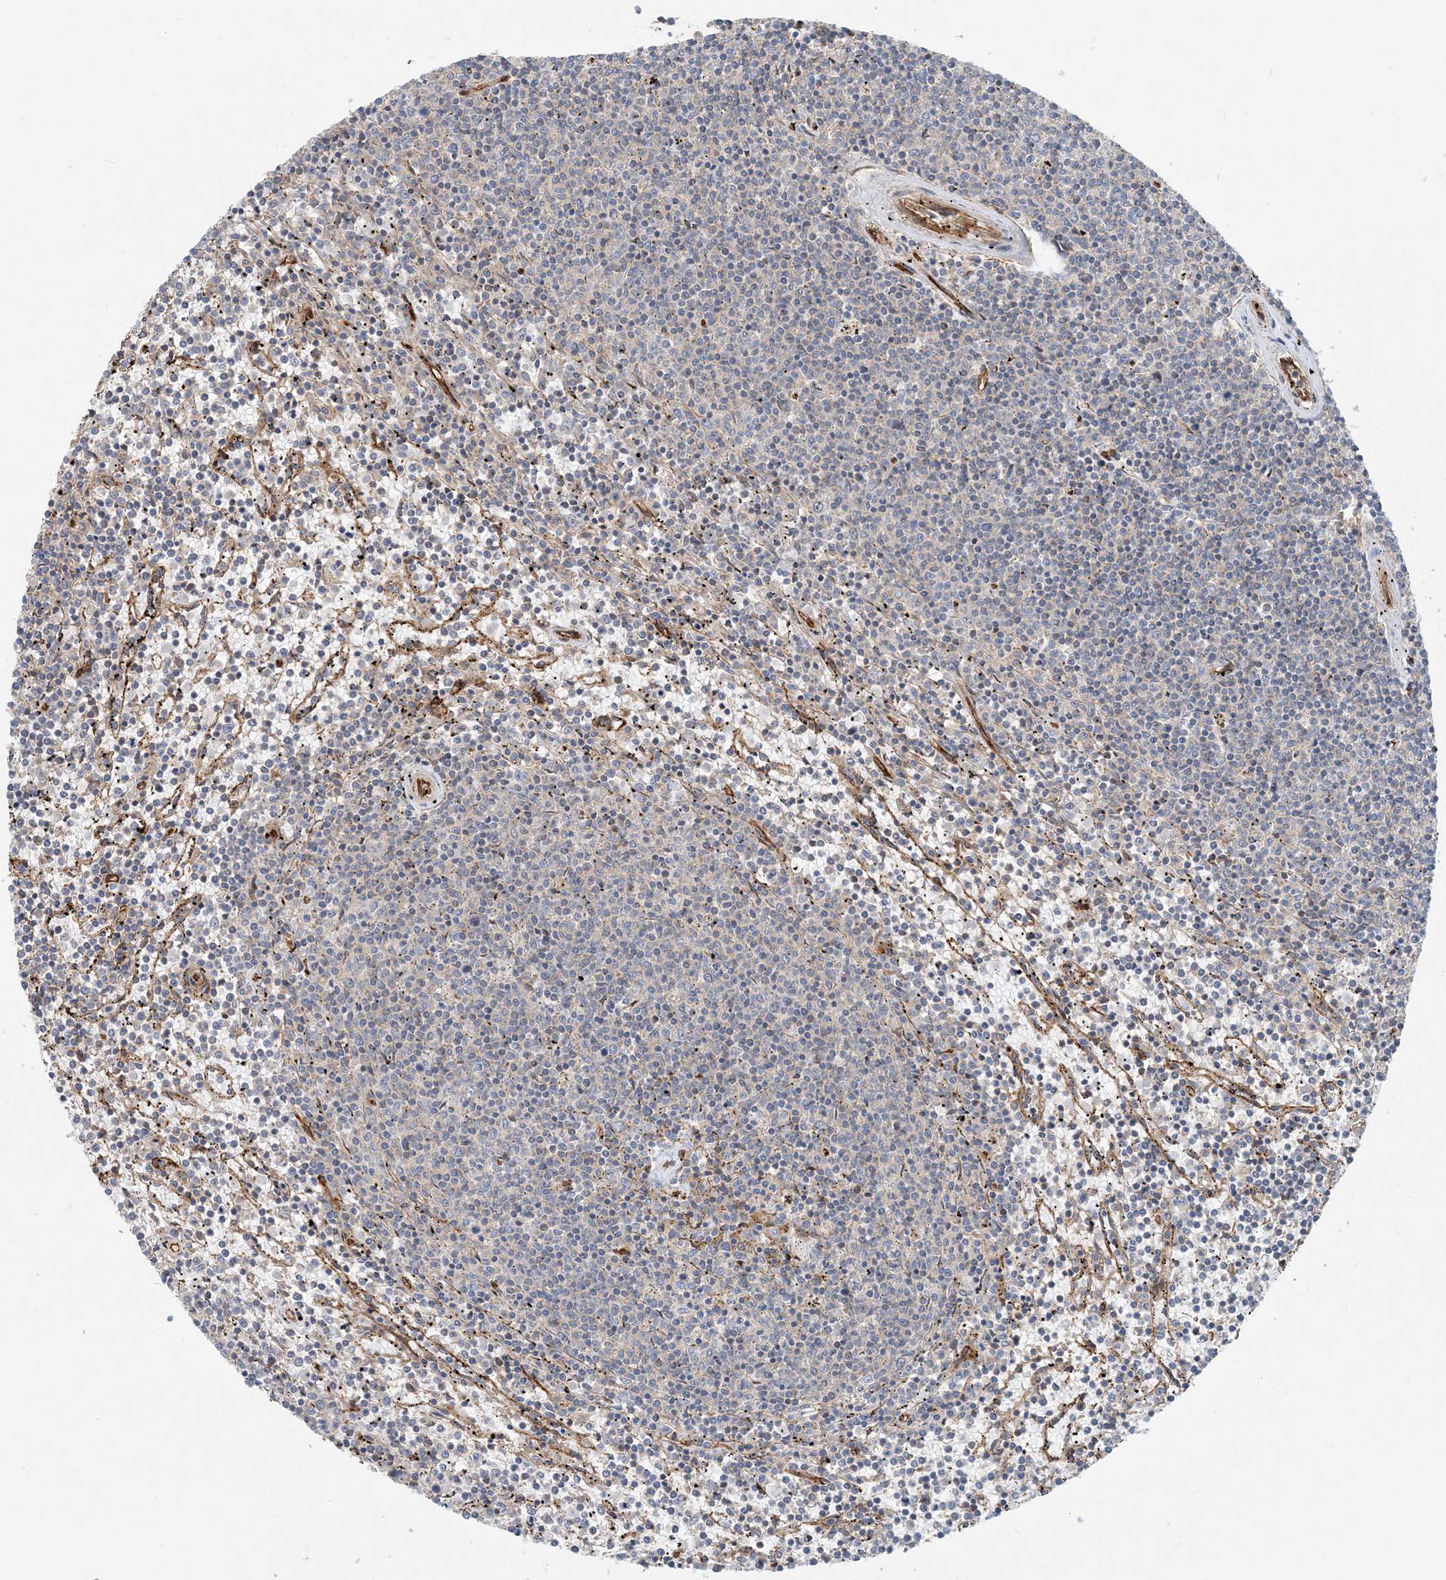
{"staining": {"intensity": "negative", "quantity": "none", "location": "none"}, "tissue": "lymphoma", "cell_type": "Tumor cells", "image_type": "cancer", "snomed": [{"axis": "morphology", "description": "Malignant lymphoma, non-Hodgkin's type, Low grade"}, {"axis": "topography", "description": "Spleen"}], "caption": "IHC photomicrograph of neoplastic tissue: human low-grade malignant lymphoma, non-Hodgkin's type stained with DAB (3,3'-diaminobenzidine) reveals no significant protein positivity in tumor cells.", "gene": "MYL5", "patient": {"sex": "female", "age": 50}}